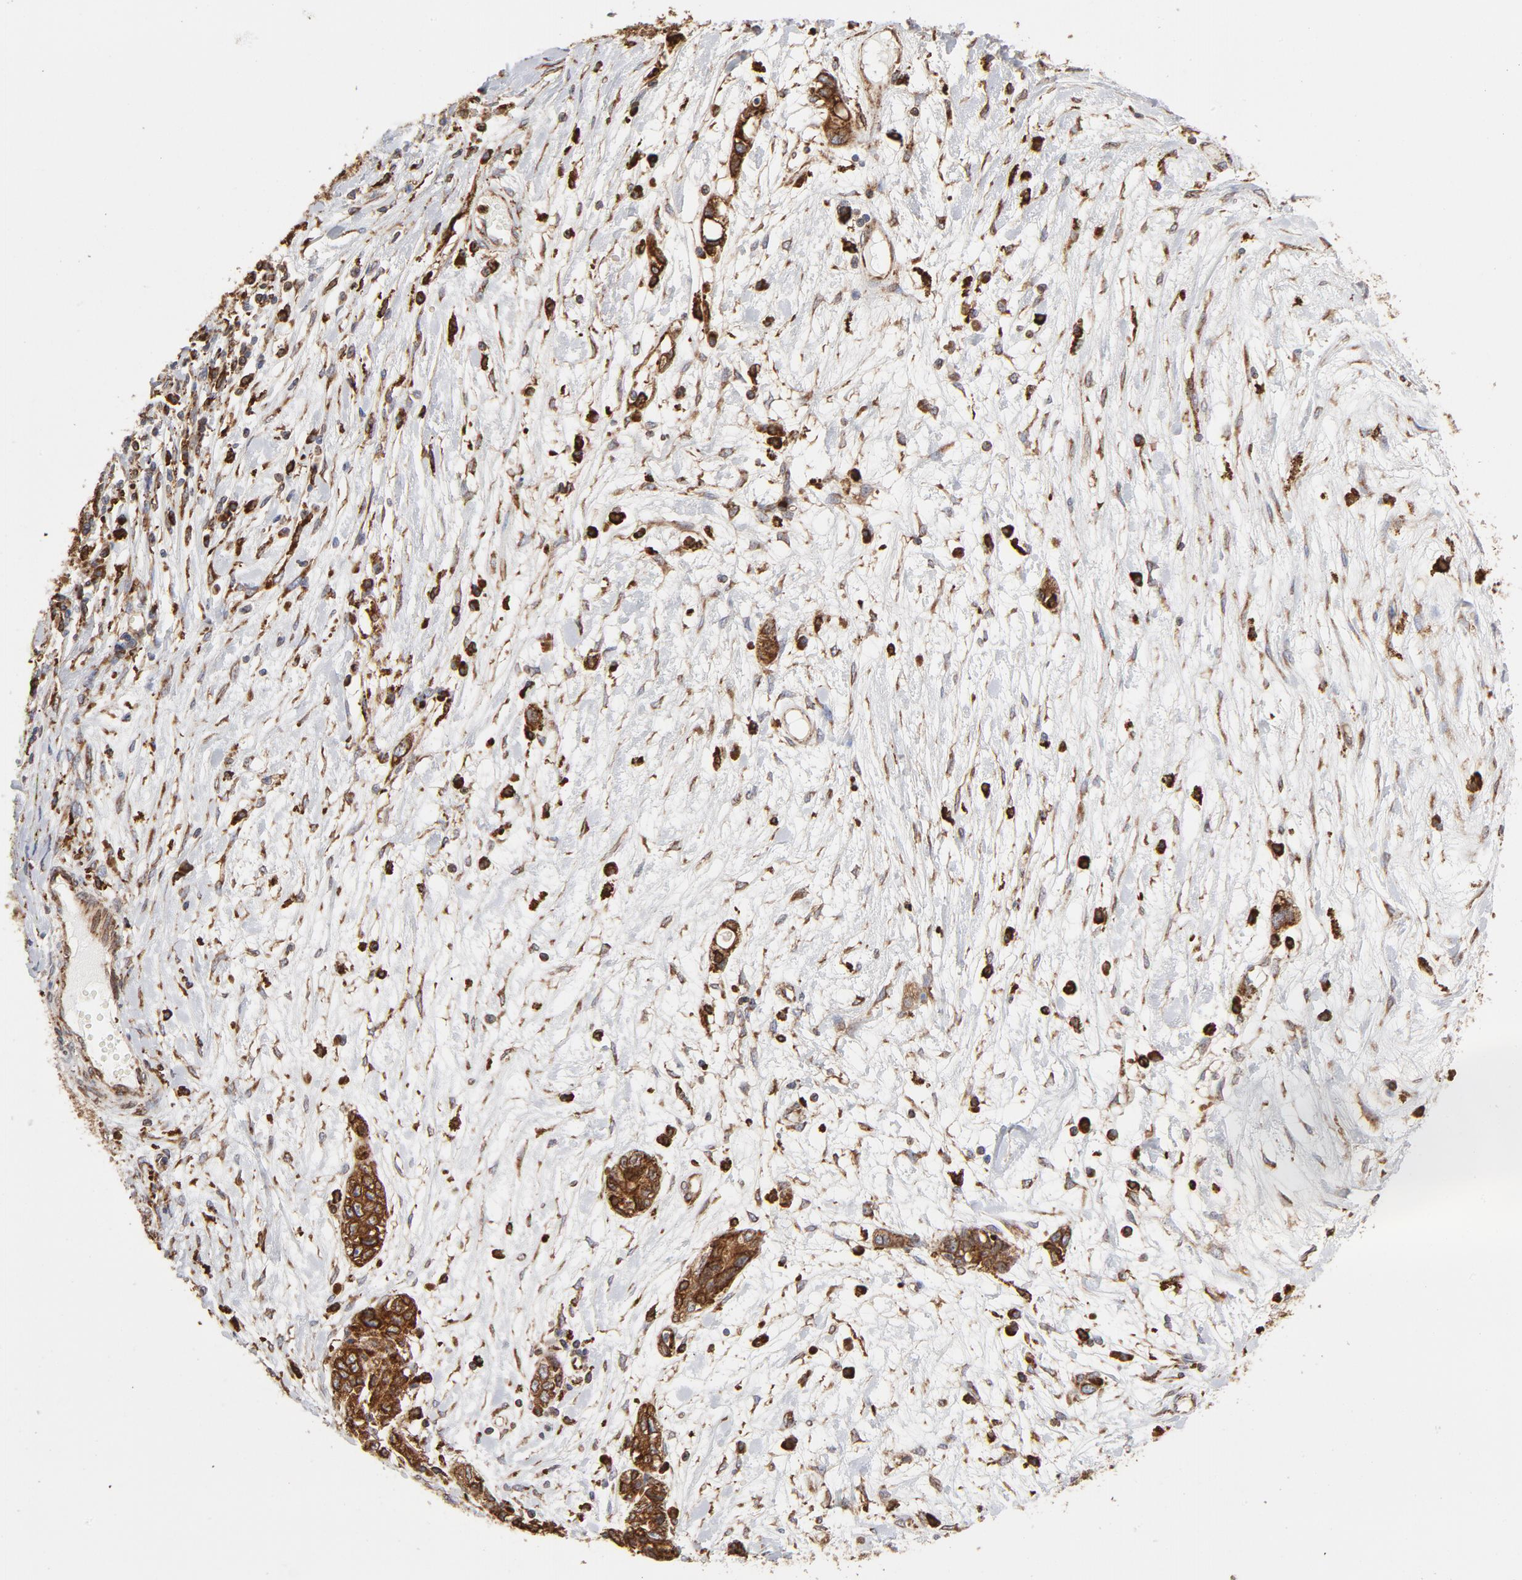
{"staining": {"intensity": "strong", "quantity": ">75%", "location": "cytoplasmic/membranous"}, "tissue": "ovarian cancer", "cell_type": "Tumor cells", "image_type": "cancer", "snomed": [{"axis": "morphology", "description": "Cystadenocarcinoma, serous, NOS"}, {"axis": "topography", "description": "Ovary"}], "caption": "The immunohistochemical stain labels strong cytoplasmic/membranous positivity in tumor cells of serous cystadenocarcinoma (ovarian) tissue.", "gene": "CANX", "patient": {"sex": "female", "age": 71}}